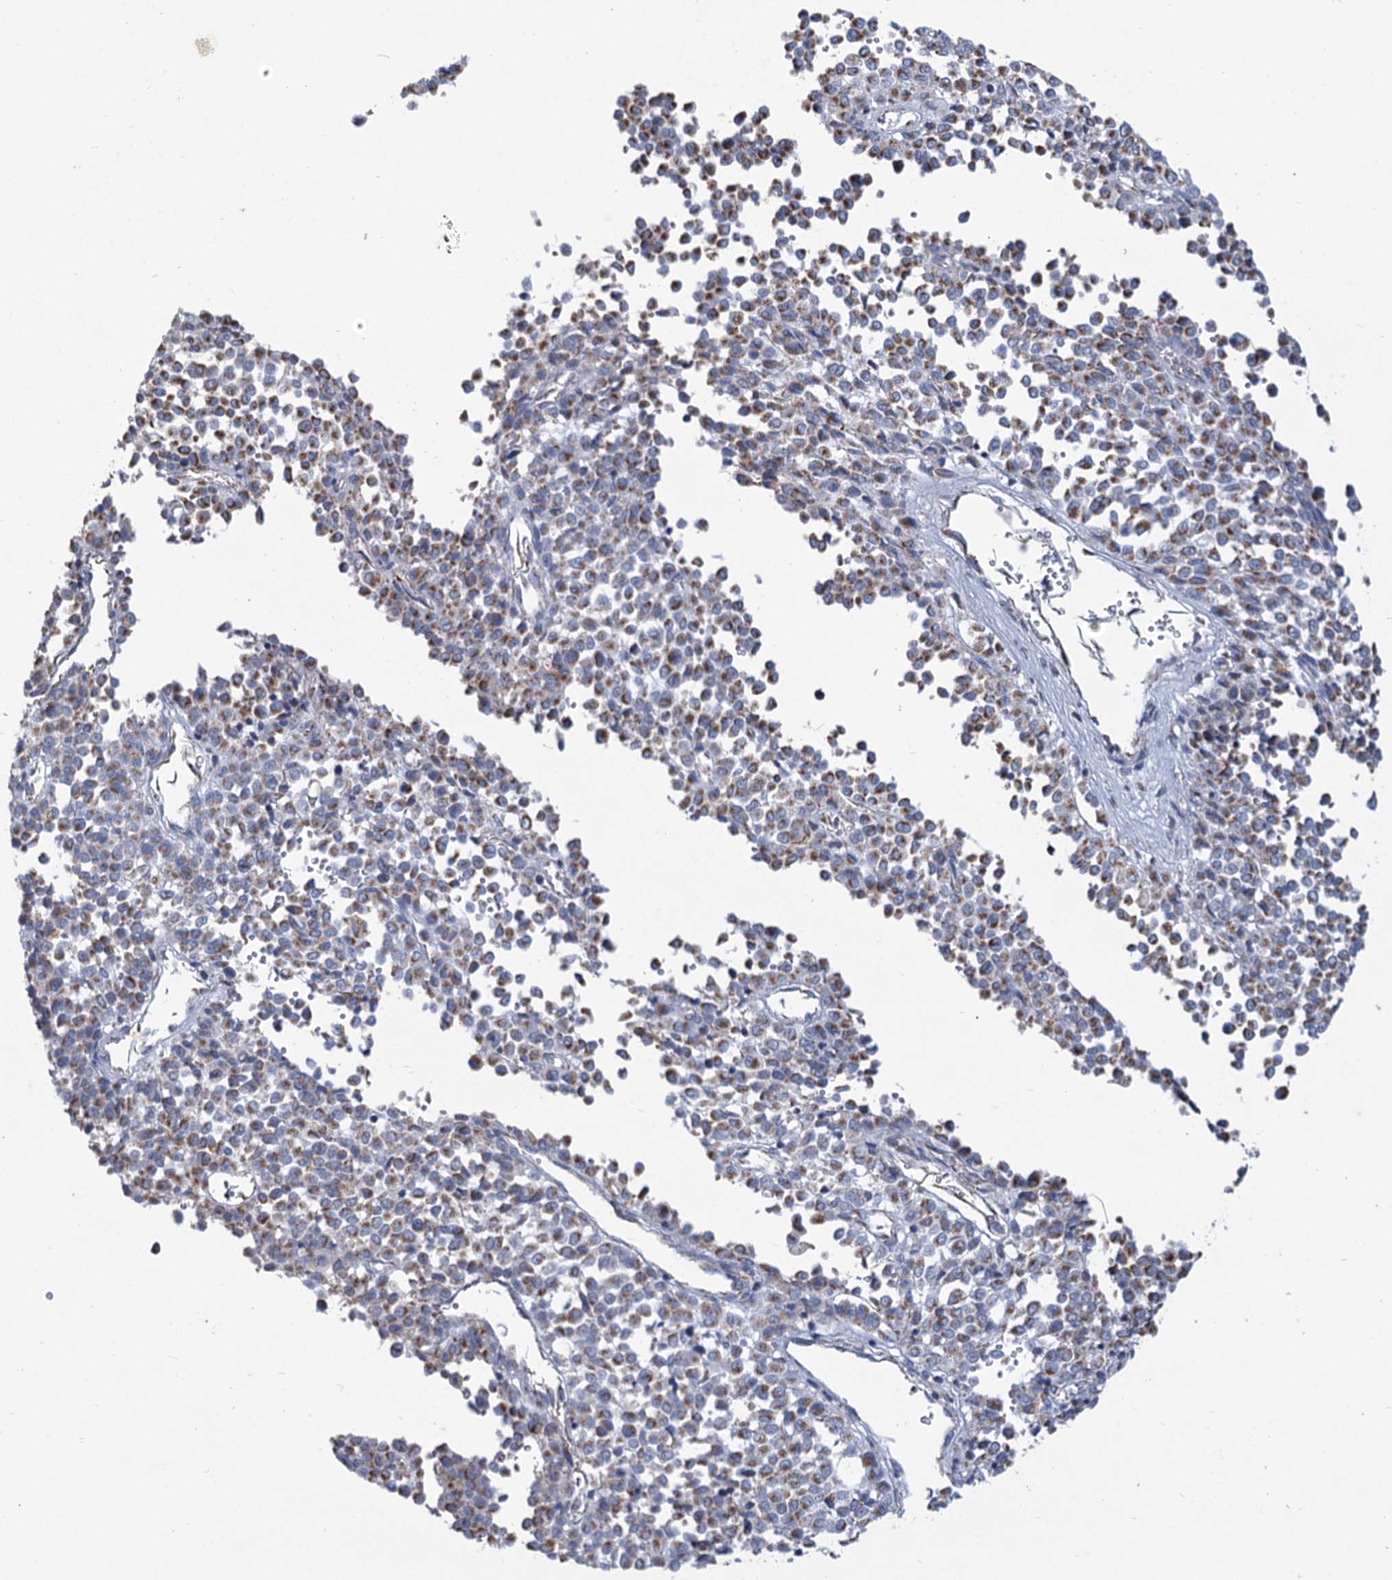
{"staining": {"intensity": "moderate", "quantity": ">75%", "location": "cytoplasmic/membranous"}, "tissue": "melanoma", "cell_type": "Tumor cells", "image_type": "cancer", "snomed": [{"axis": "morphology", "description": "Malignant melanoma, Metastatic site"}, {"axis": "topography", "description": "Pancreas"}], "caption": "Tumor cells exhibit medium levels of moderate cytoplasmic/membranous positivity in about >75% of cells in melanoma. (IHC, brightfield microscopy, high magnification).", "gene": "NDUFC2", "patient": {"sex": "female", "age": 30}}